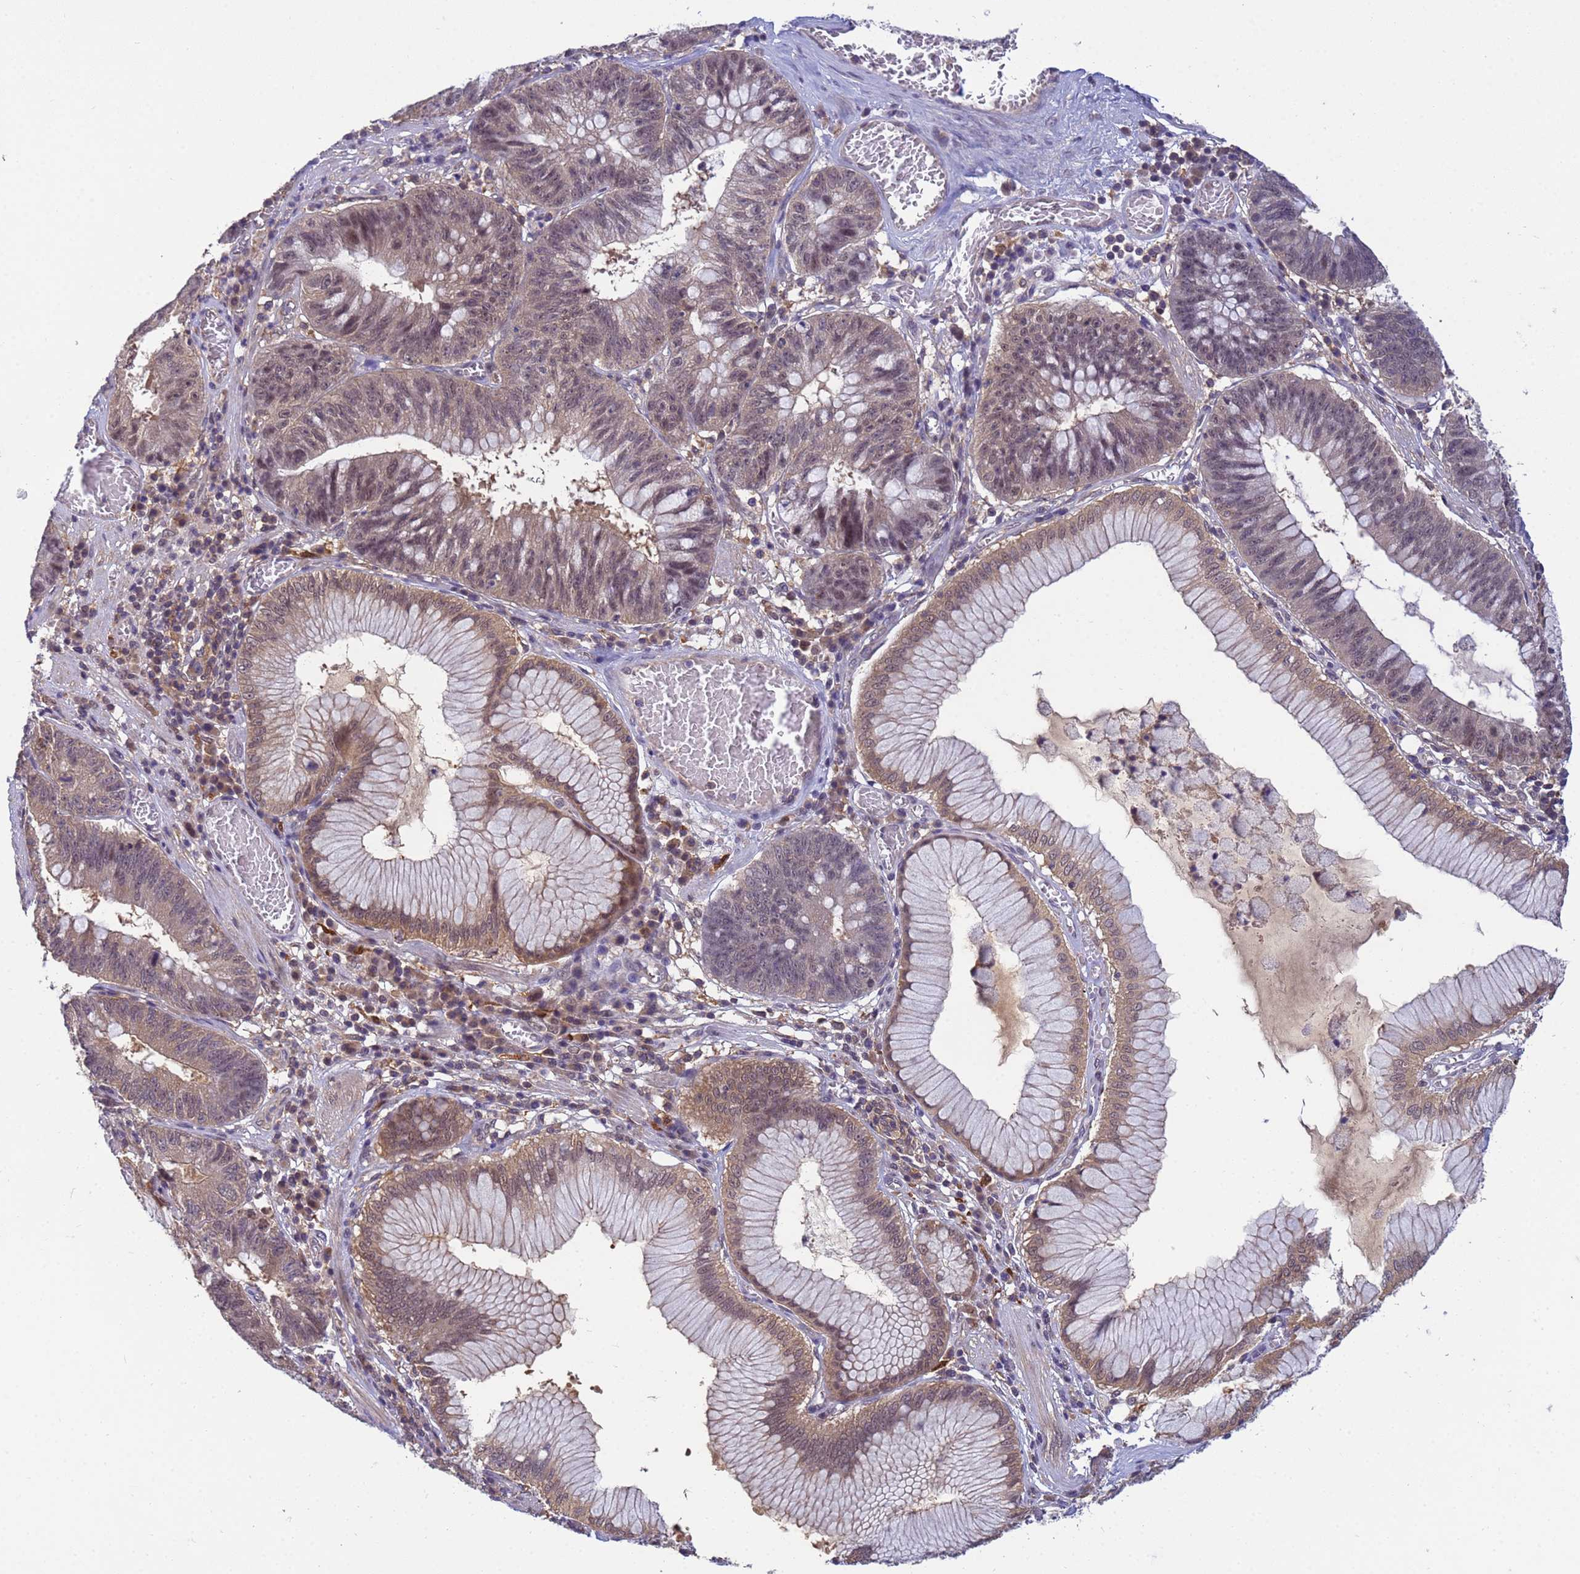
{"staining": {"intensity": "moderate", "quantity": "<25%", "location": "nuclear"}, "tissue": "stomach cancer", "cell_type": "Tumor cells", "image_type": "cancer", "snomed": [{"axis": "morphology", "description": "Adenocarcinoma, NOS"}, {"axis": "topography", "description": "Stomach"}], "caption": "Protein expression analysis of human stomach adenocarcinoma reveals moderate nuclear expression in about <25% of tumor cells.", "gene": "NPEPPS", "patient": {"sex": "male", "age": 59}}